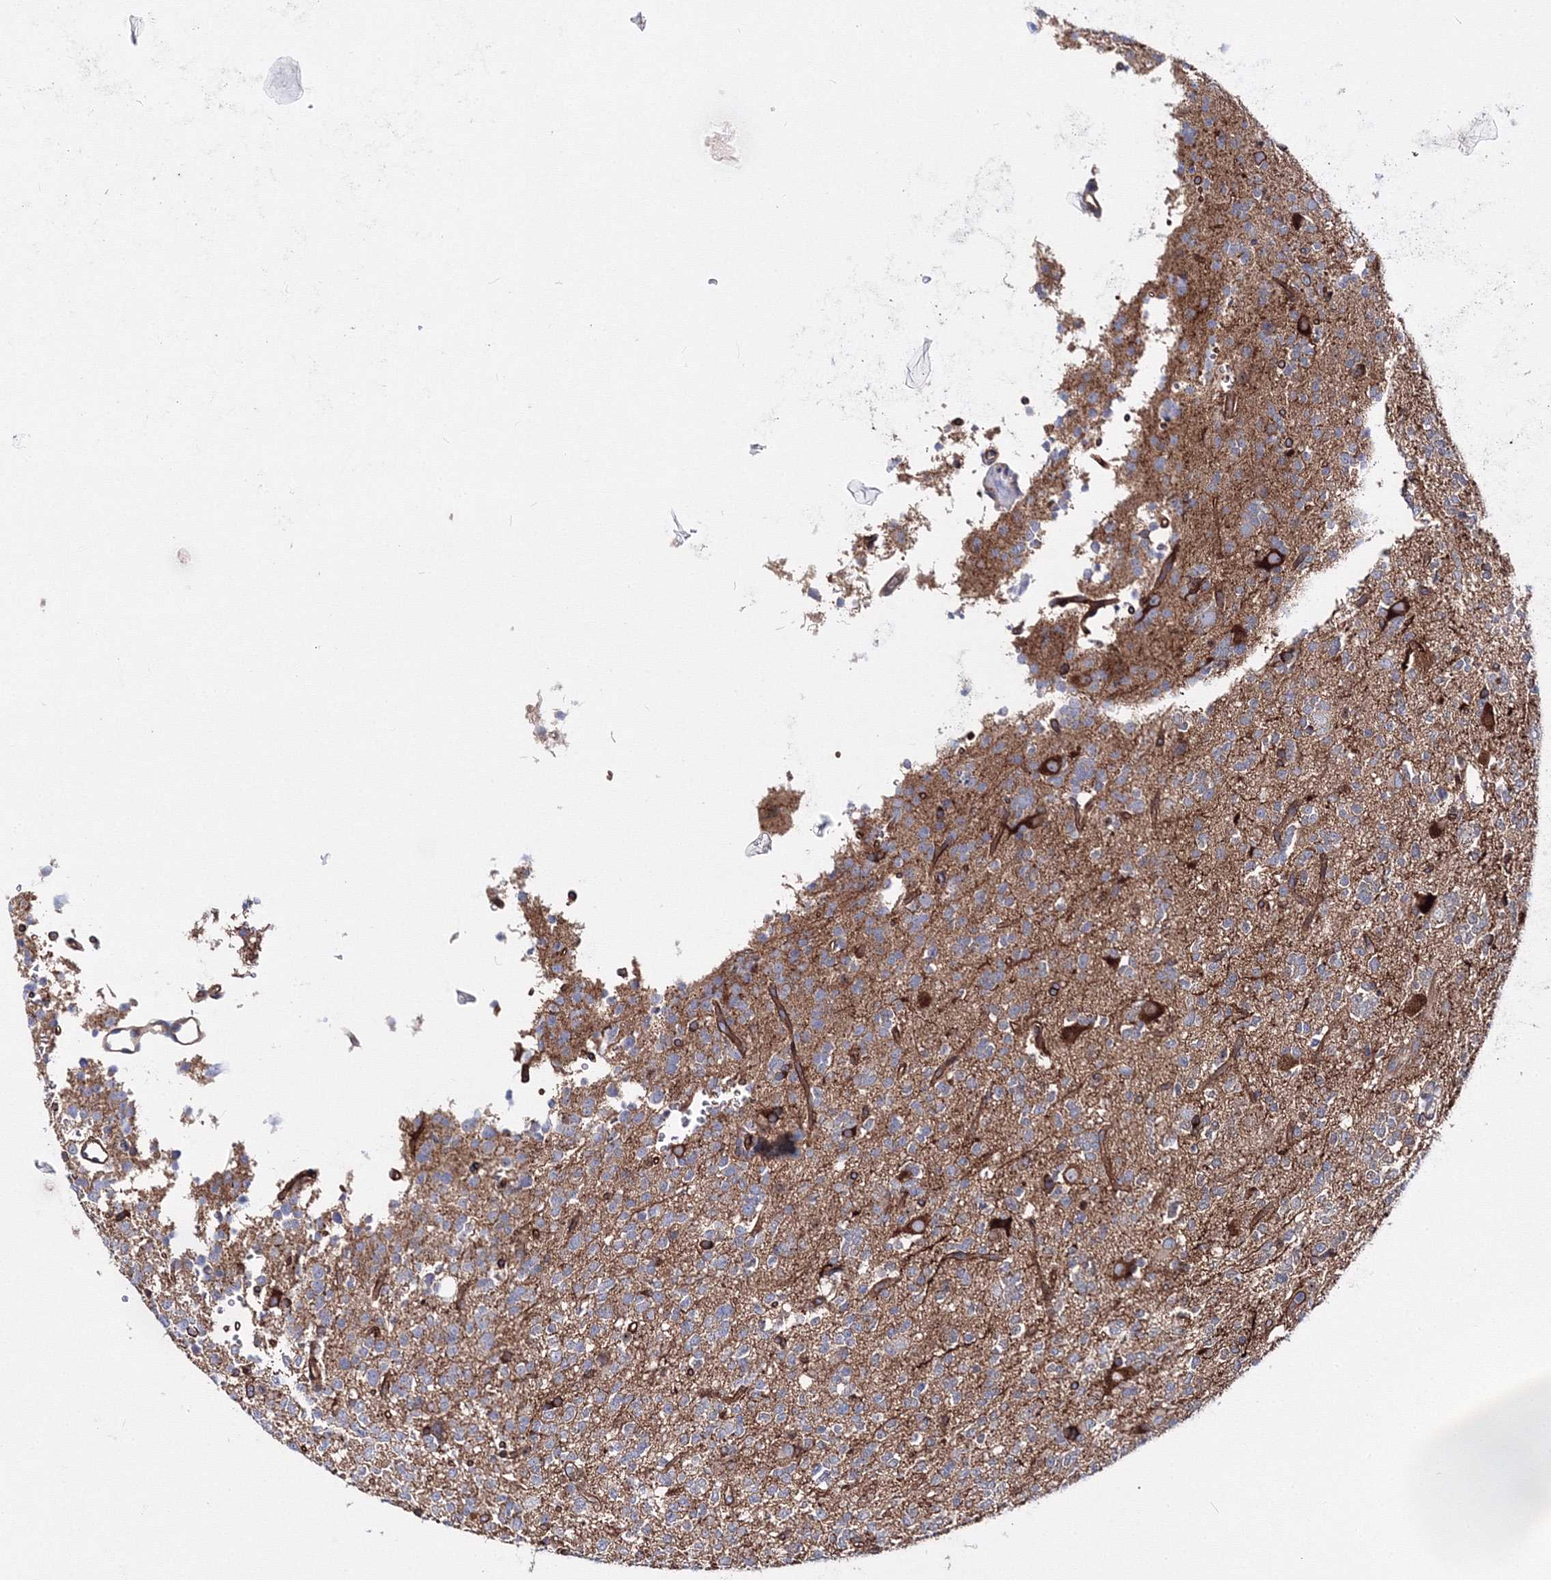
{"staining": {"intensity": "negative", "quantity": "none", "location": "none"}, "tissue": "glioma", "cell_type": "Tumor cells", "image_type": "cancer", "snomed": [{"axis": "morphology", "description": "Glioma, malignant, High grade"}, {"axis": "topography", "description": "Brain"}], "caption": "An IHC photomicrograph of malignant high-grade glioma is shown. There is no staining in tumor cells of malignant high-grade glioma. The staining was performed using DAB to visualize the protein expression in brown, while the nuclei were stained in blue with hematoxylin (Magnification: 20x).", "gene": "C11orf52", "patient": {"sex": "female", "age": 62}}